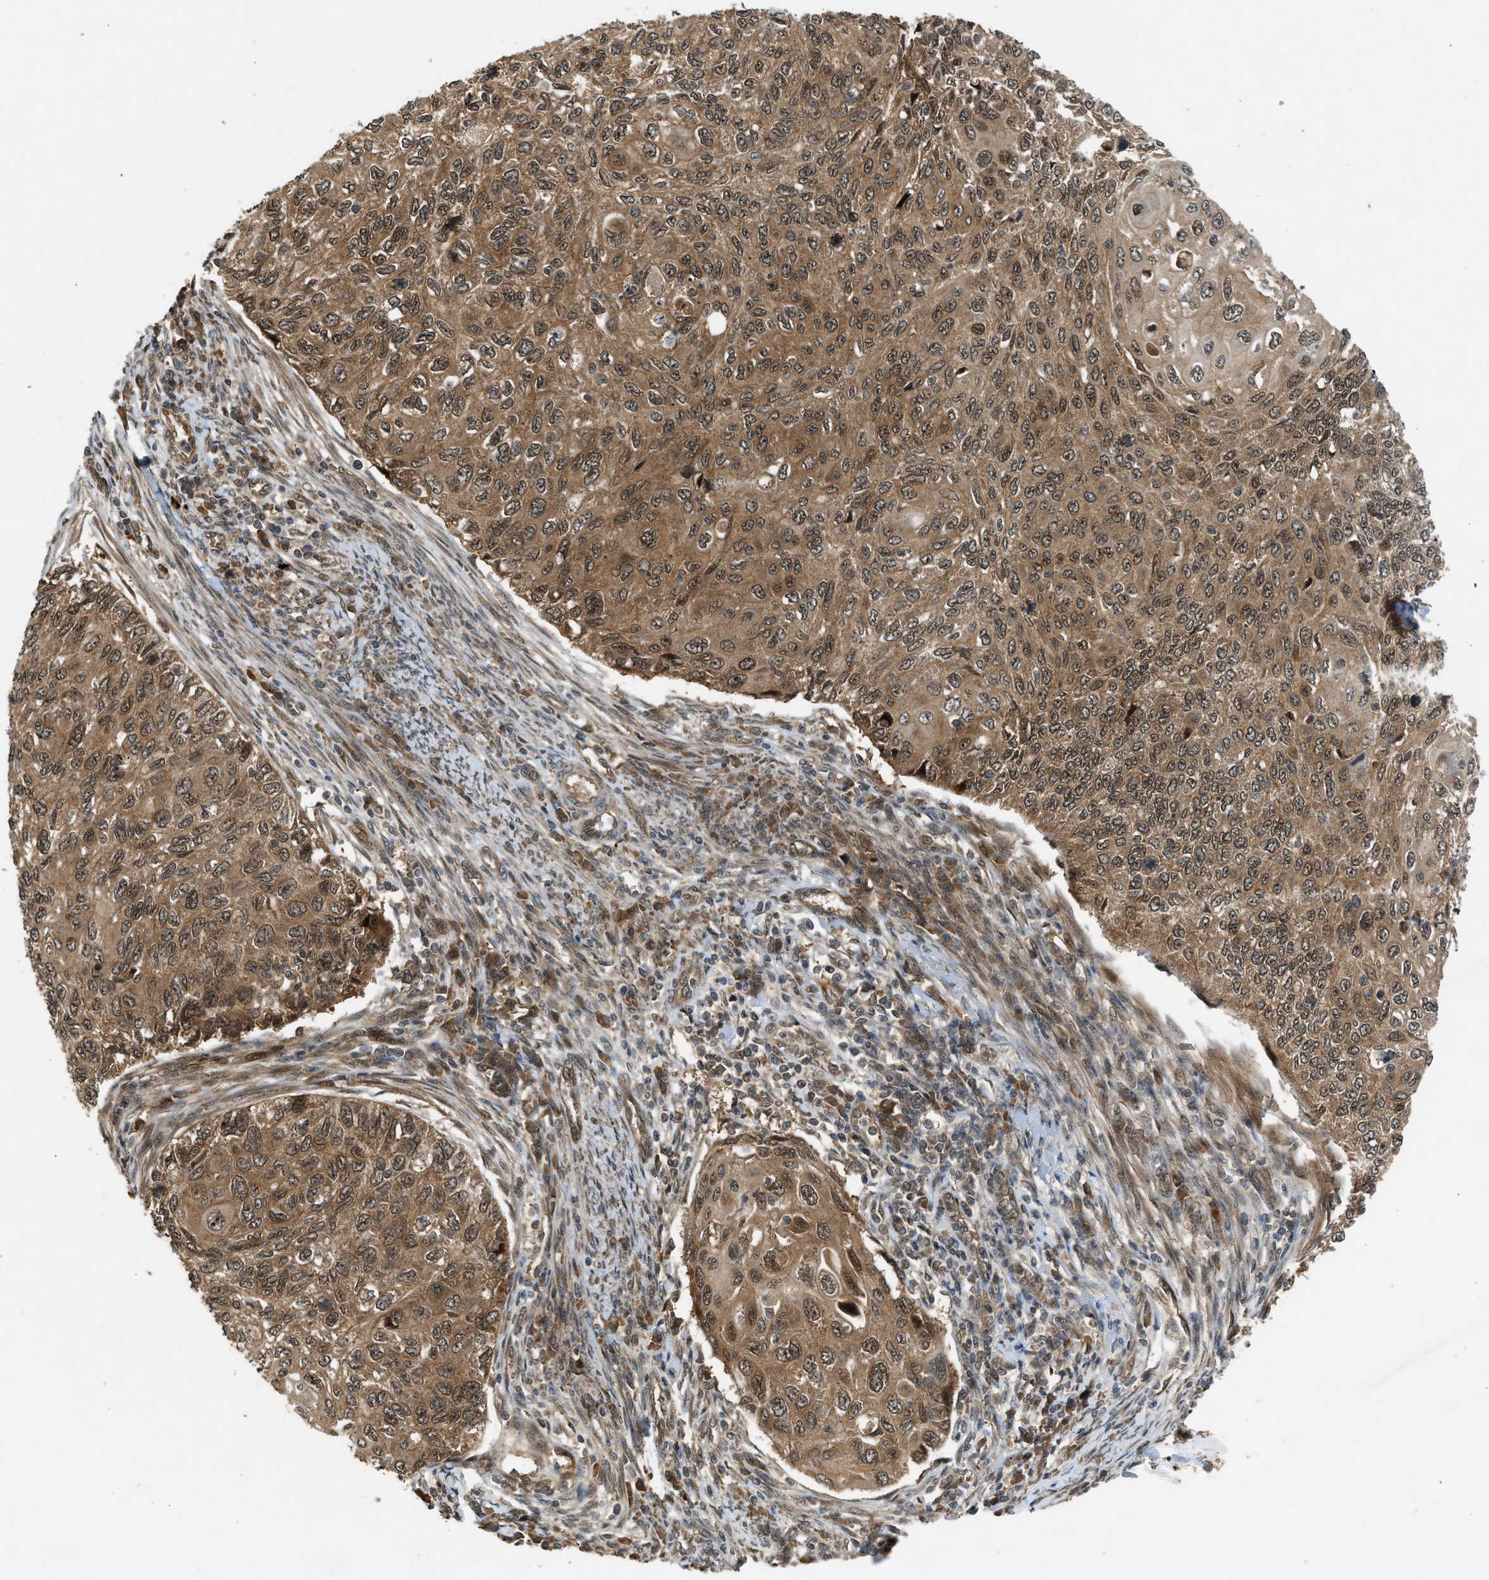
{"staining": {"intensity": "moderate", "quantity": ">75%", "location": "cytoplasmic/membranous,nuclear"}, "tissue": "cervical cancer", "cell_type": "Tumor cells", "image_type": "cancer", "snomed": [{"axis": "morphology", "description": "Squamous cell carcinoma, NOS"}, {"axis": "topography", "description": "Cervix"}], "caption": "Protein staining by immunohistochemistry shows moderate cytoplasmic/membranous and nuclear positivity in approximately >75% of tumor cells in cervical cancer. (DAB (3,3'-diaminobenzidine) IHC with brightfield microscopy, high magnification).", "gene": "TXNL1", "patient": {"sex": "female", "age": 70}}